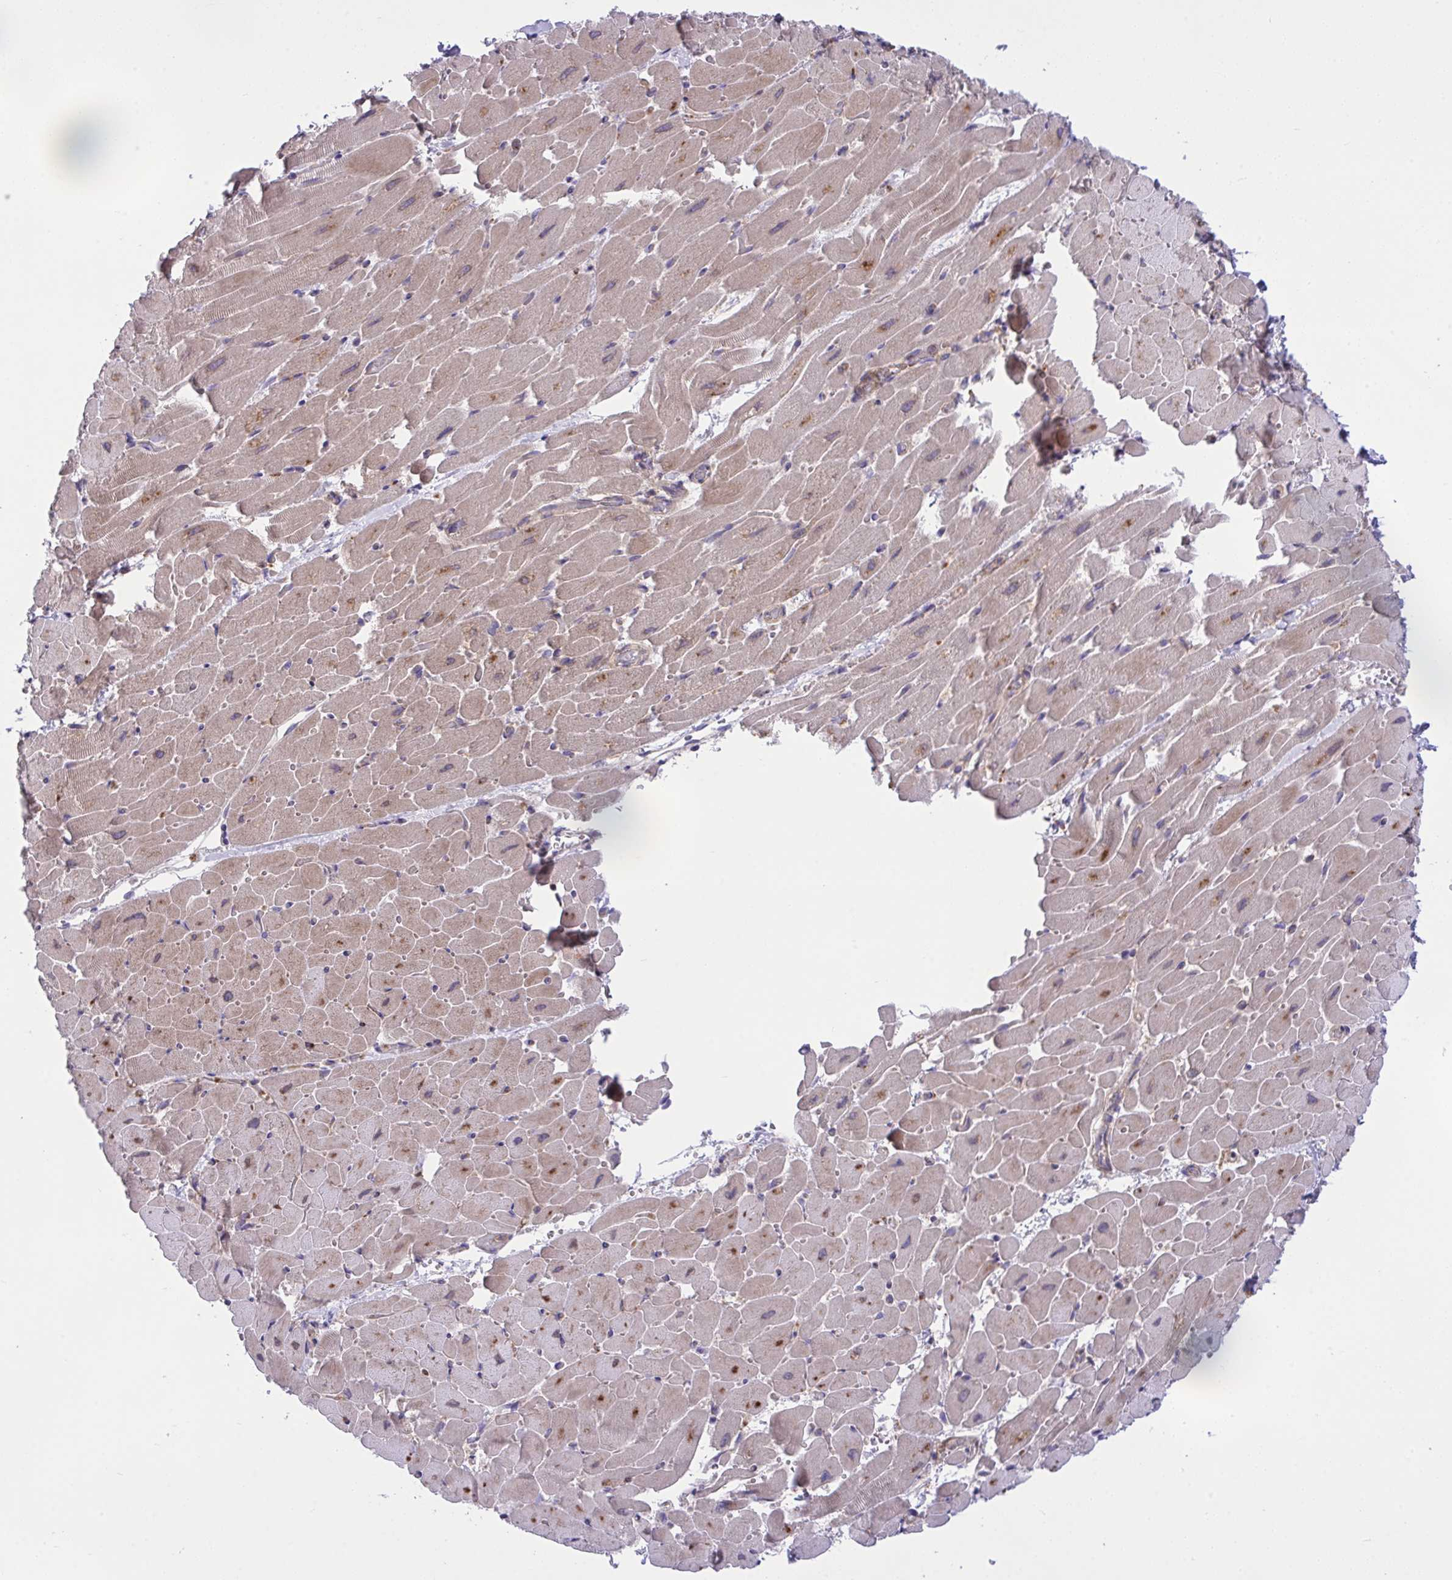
{"staining": {"intensity": "moderate", "quantity": ">75%", "location": "cytoplasmic/membranous"}, "tissue": "heart muscle", "cell_type": "Cardiomyocytes", "image_type": "normal", "snomed": [{"axis": "morphology", "description": "Normal tissue, NOS"}, {"axis": "topography", "description": "Heart"}], "caption": "Protein staining by immunohistochemistry exhibits moderate cytoplasmic/membranous expression in approximately >75% of cardiomyocytes in normal heart muscle. (brown staining indicates protein expression, while blue staining denotes nuclei).", "gene": "GRB14", "patient": {"sex": "male", "age": 37}}